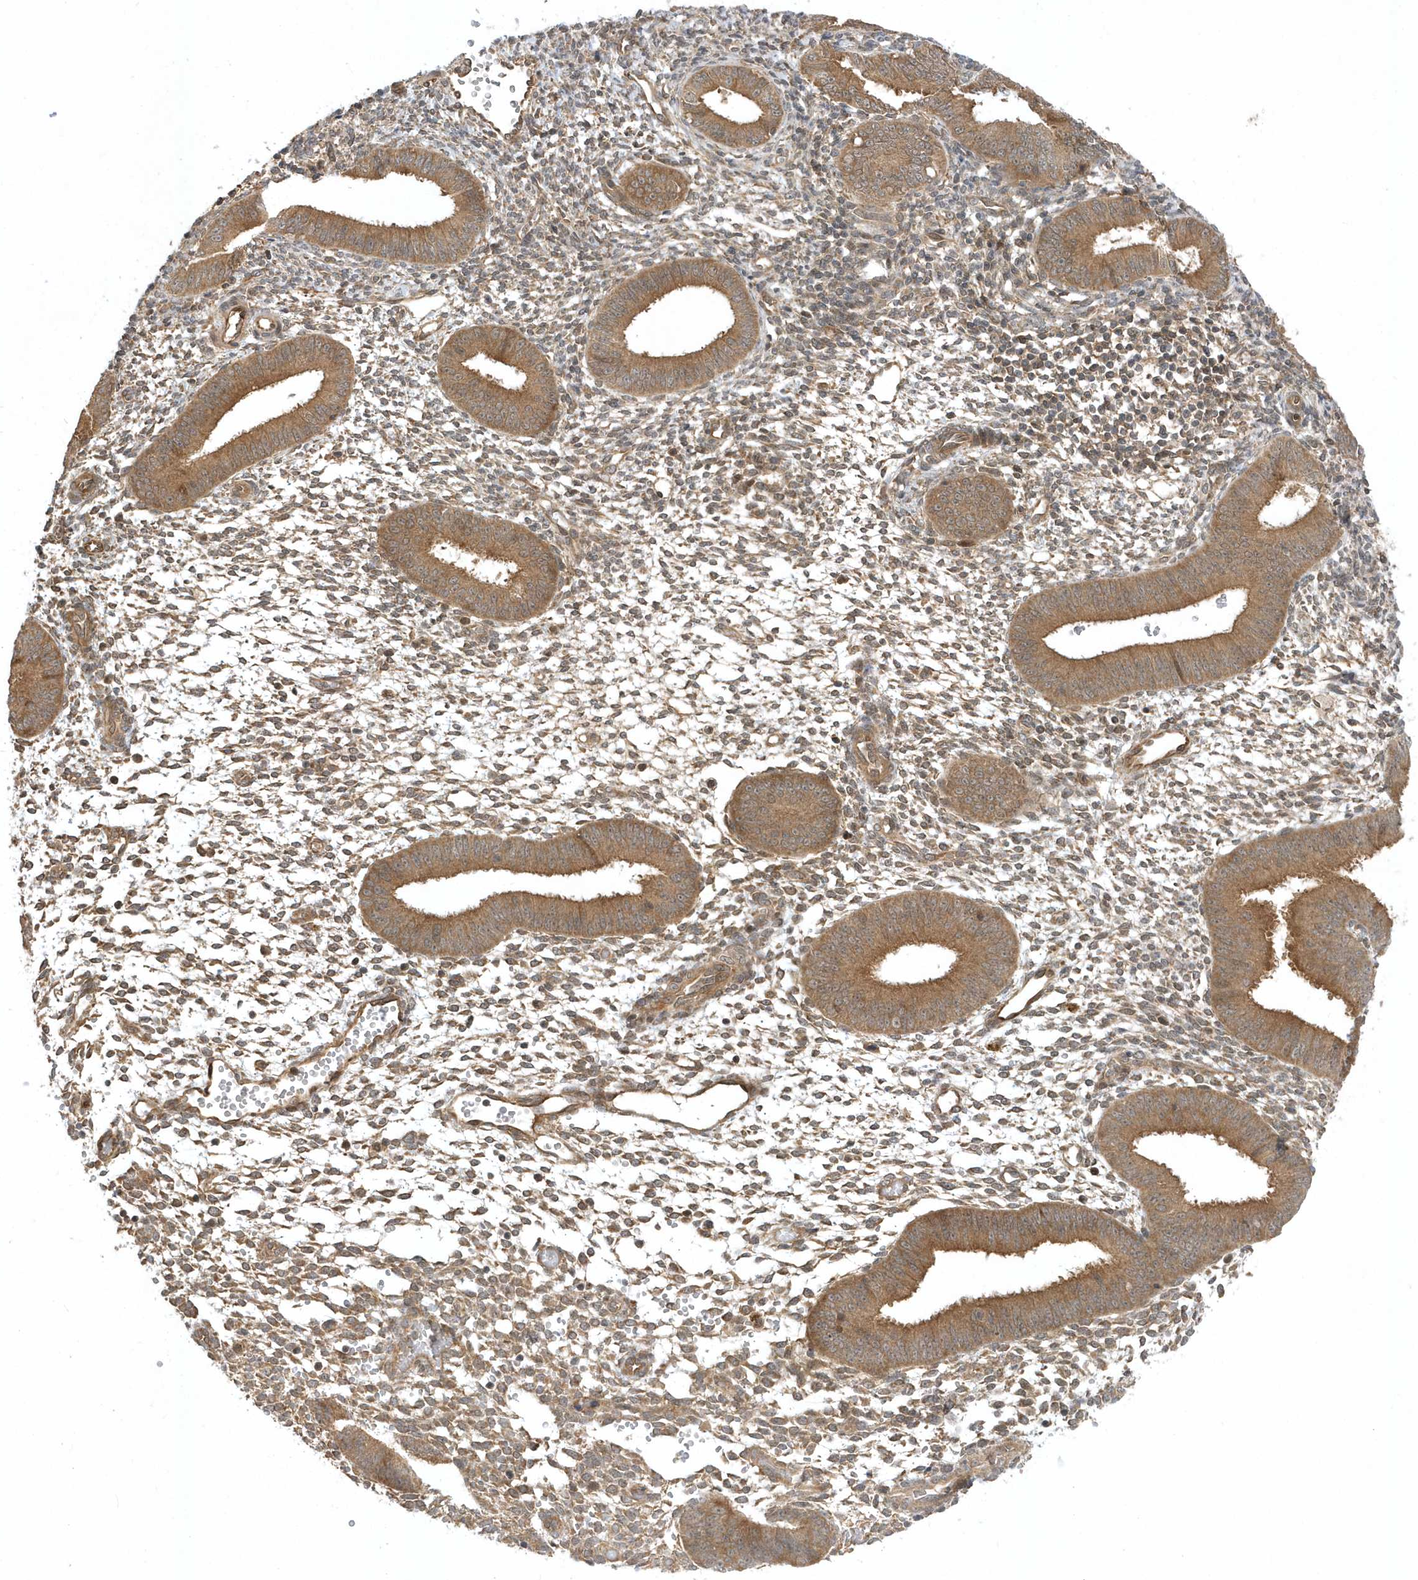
{"staining": {"intensity": "moderate", "quantity": ">75%", "location": "cytoplasmic/membranous"}, "tissue": "endometrium", "cell_type": "Cells in endometrial stroma", "image_type": "normal", "snomed": [{"axis": "morphology", "description": "Normal tissue, NOS"}, {"axis": "topography", "description": "Uterus"}, {"axis": "topography", "description": "Endometrium"}], "caption": "Brown immunohistochemical staining in benign human endometrium shows moderate cytoplasmic/membranous staining in approximately >75% of cells in endometrial stroma. (DAB (3,3'-diaminobenzidine) IHC with brightfield microscopy, high magnification).", "gene": "GFM2", "patient": {"sex": "female", "age": 48}}